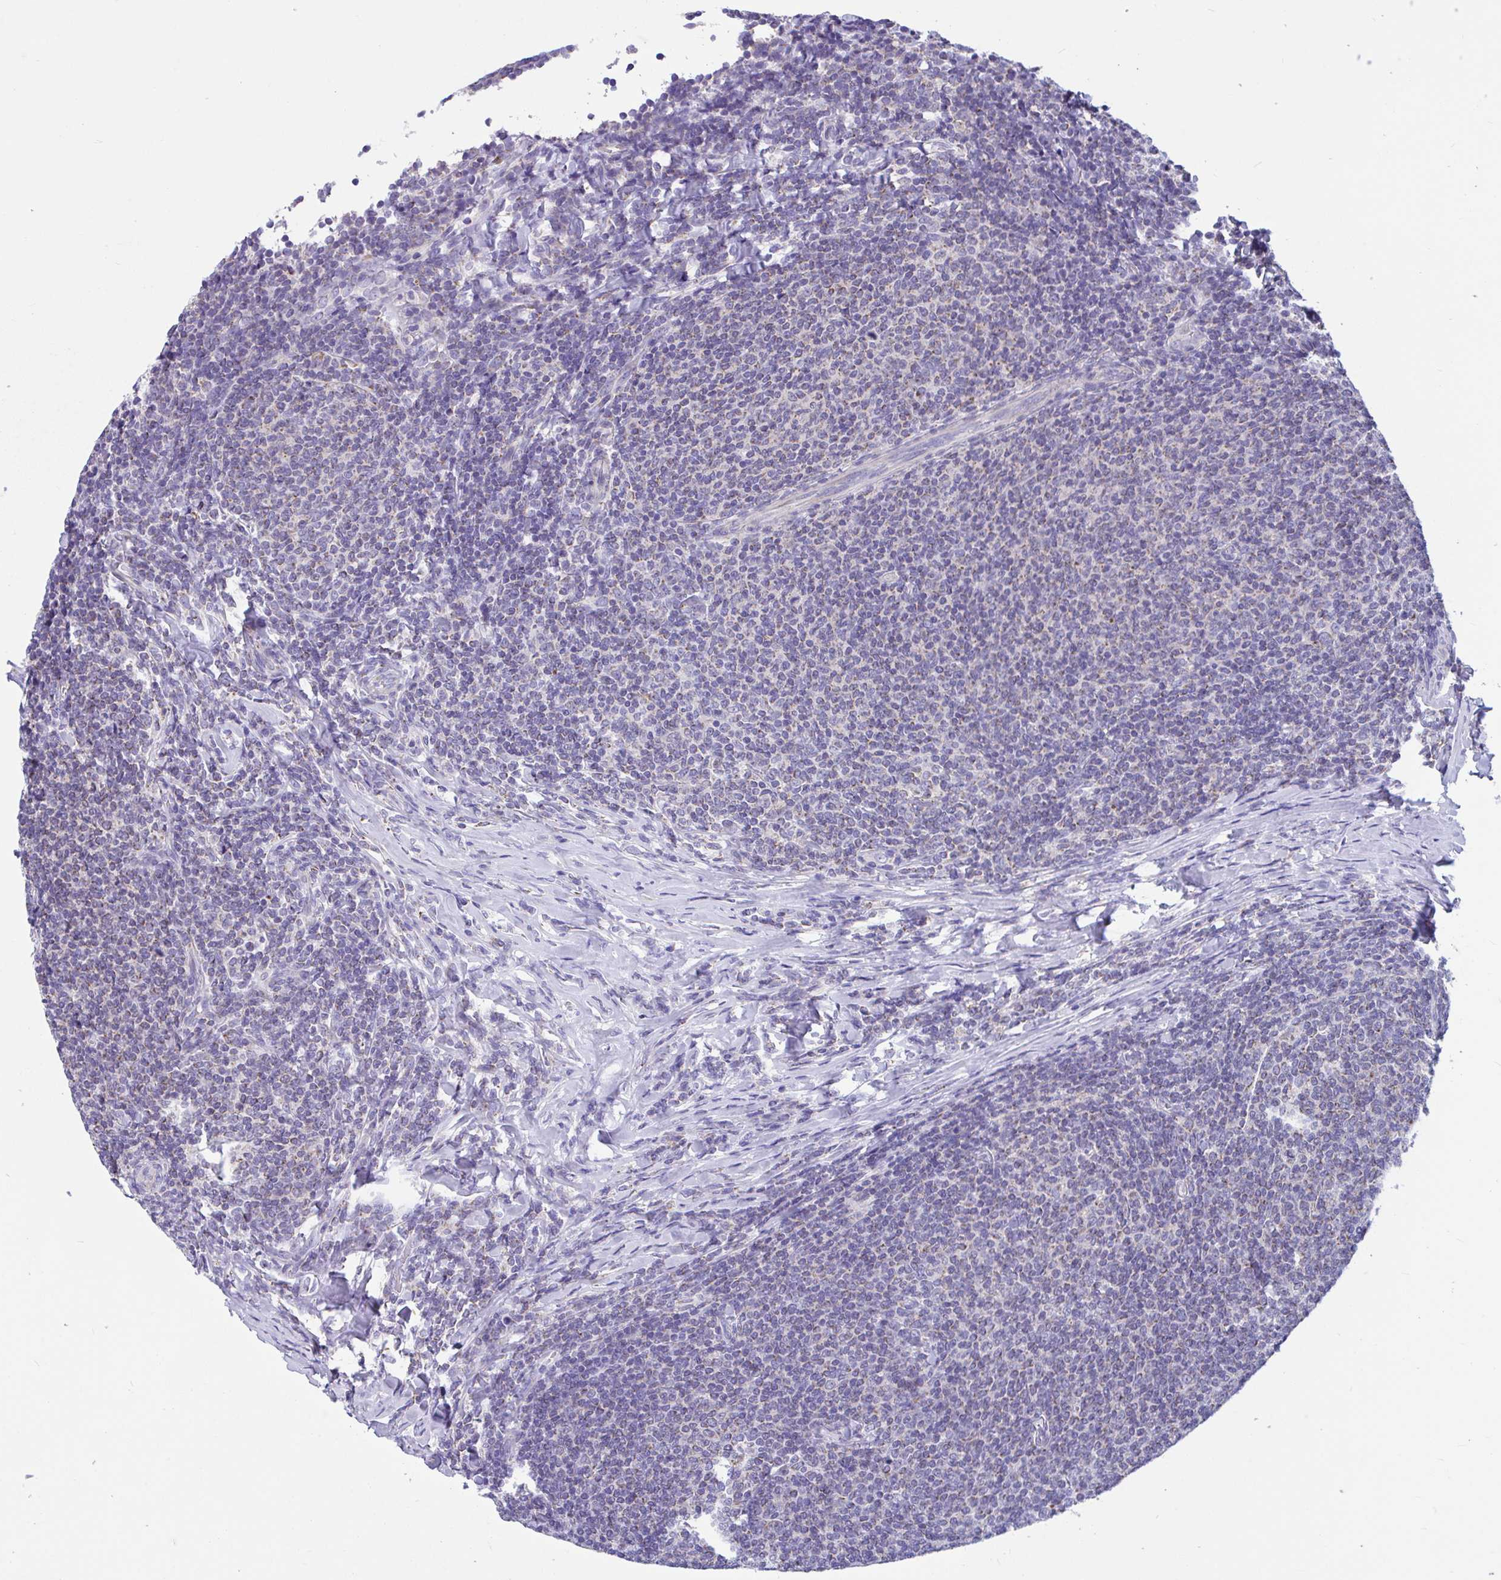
{"staining": {"intensity": "weak", "quantity": "25%-75%", "location": "cytoplasmic/membranous"}, "tissue": "lymphoma", "cell_type": "Tumor cells", "image_type": "cancer", "snomed": [{"axis": "morphology", "description": "Malignant lymphoma, non-Hodgkin's type, Low grade"}, {"axis": "topography", "description": "Lymph node"}], "caption": "Low-grade malignant lymphoma, non-Hodgkin's type stained with immunohistochemistry (IHC) displays weak cytoplasmic/membranous expression in approximately 25%-75% of tumor cells. (IHC, brightfield microscopy, high magnification).", "gene": "OR13A1", "patient": {"sex": "male", "age": 52}}